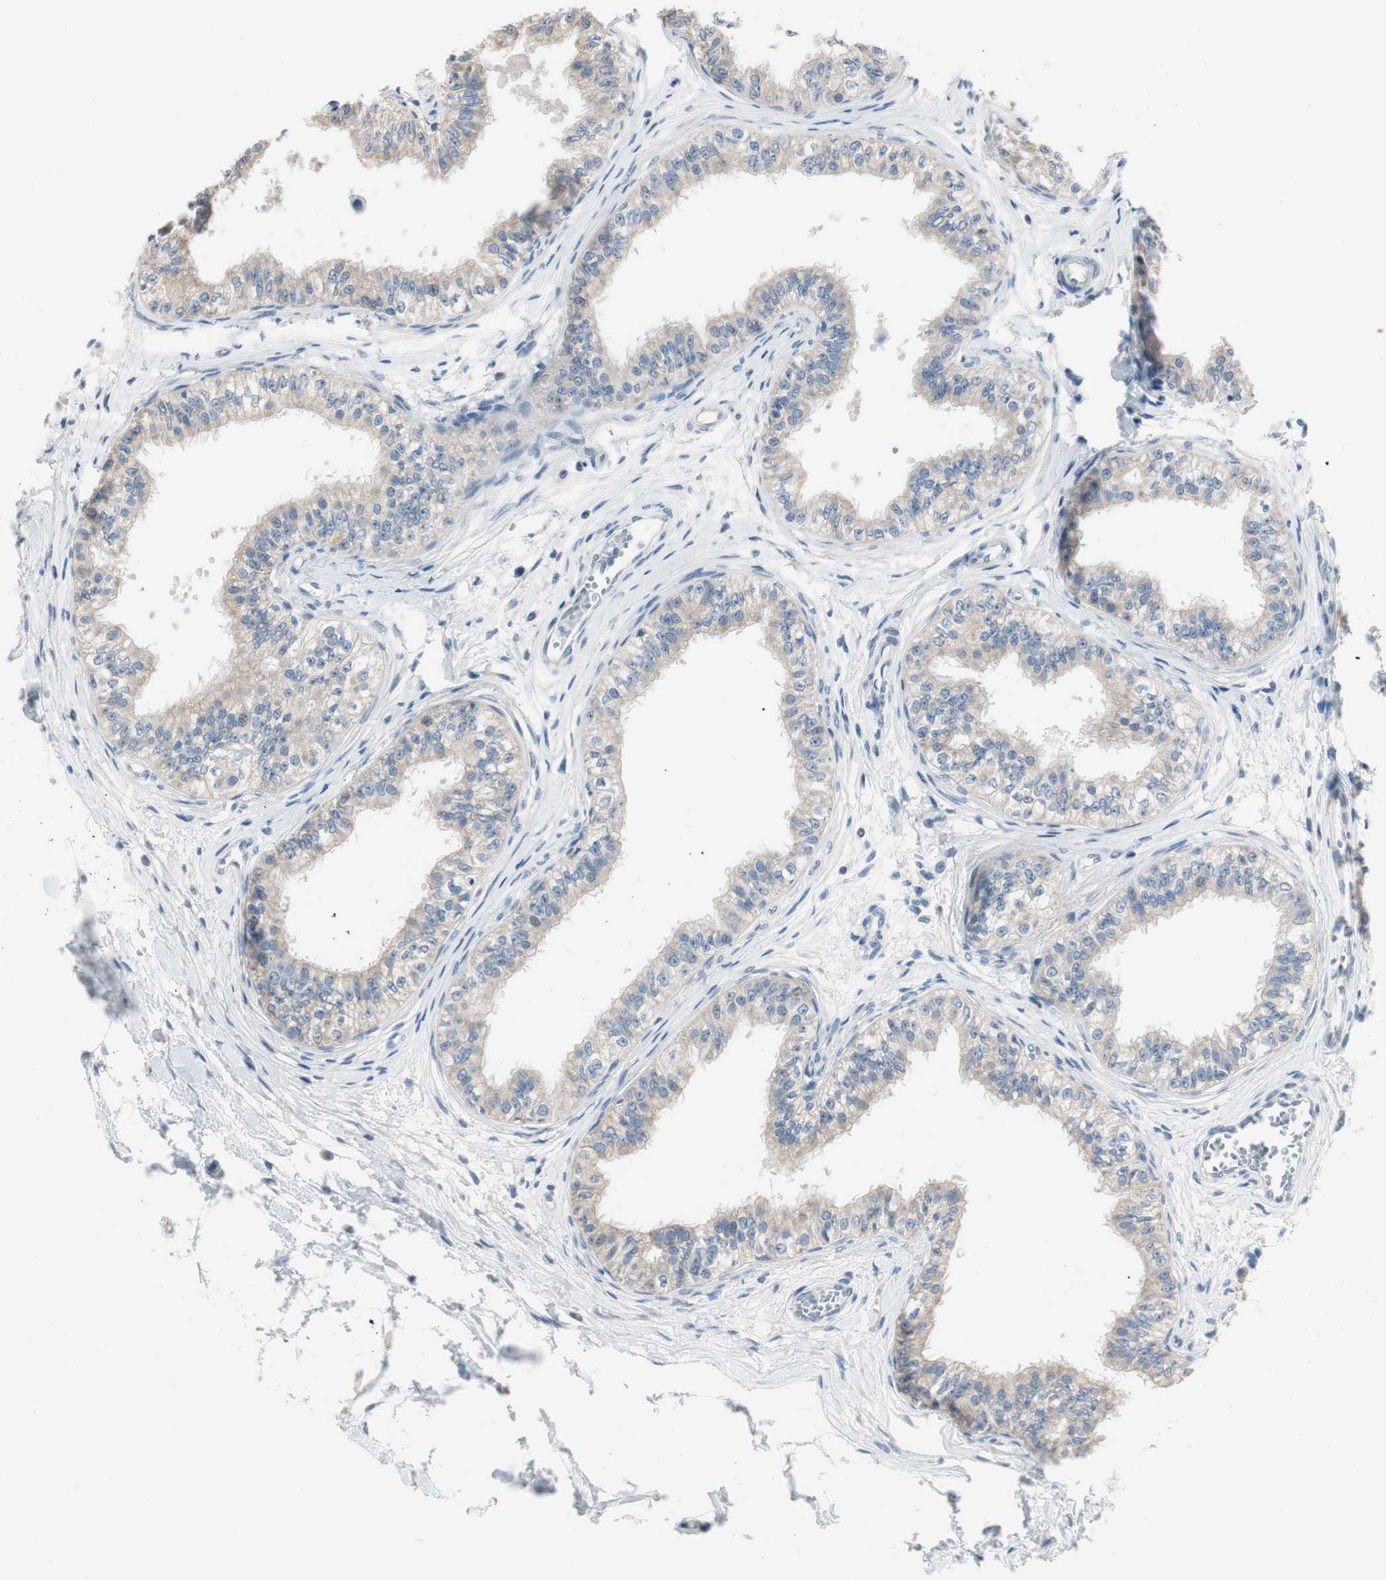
{"staining": {"intensity": "weak", "quantity": ">75%", "location": "cytoplasmic/membranous"}, "tissue": "epididymis", "cell_type": "Glandular cells", "image_type": "normal", "snomed": [{"axis": "morphology", "description": "Normal tissue, NOS"}, {"axis": "morphology", "description": "Adenocarcinoma, metastatic, NOS"}, {"axis": "topography", "description": "Testis"}, {"axis": "topography", "description": "Epididymis"}], "caption": "Protein staining of normal epididymis exhibits weak cytoplasmic/membranous expression in approximately >75% of glandular cells.", "gene": "SPINK4", "patient": {"sex": "male", "age": 26}}